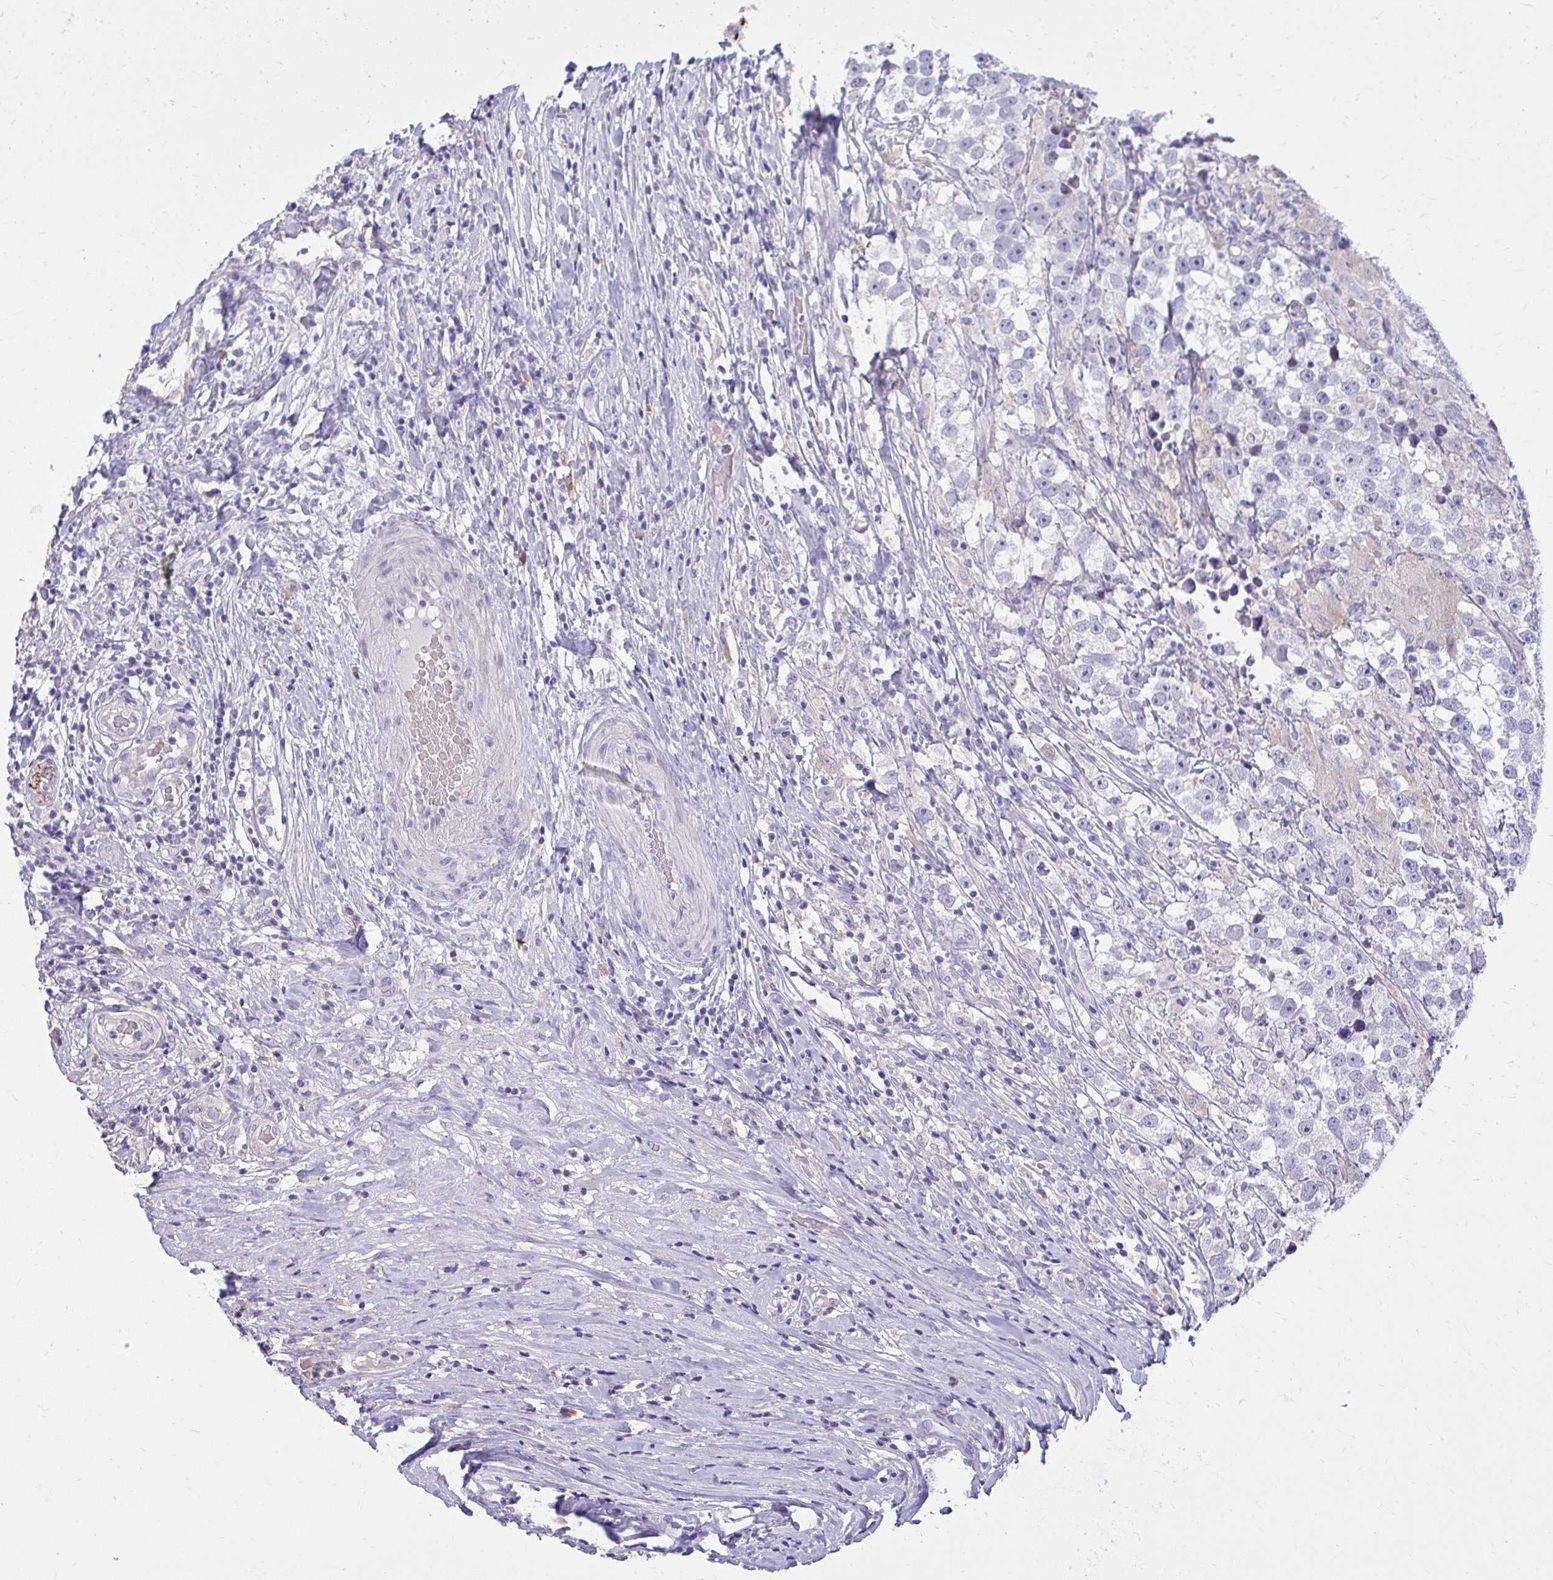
{"staining": {"intensity": "negative", "quantity": "none", "location": "none"}, "tissue": "testis cancer", "cell_type": "Tumor cells", "image_type": "cancer", "snomed": [{"axis": "morphology", "description": "Seminoma, NOS"}, {"axis": "topography", "description": "Testis"}], "caption": "The photomicrograph demonstrates no significant staining in tumor cells of testis cancer (seminoma).", "gene": "EPB41L1", "patient": {"sex": "male", "age": 46}}